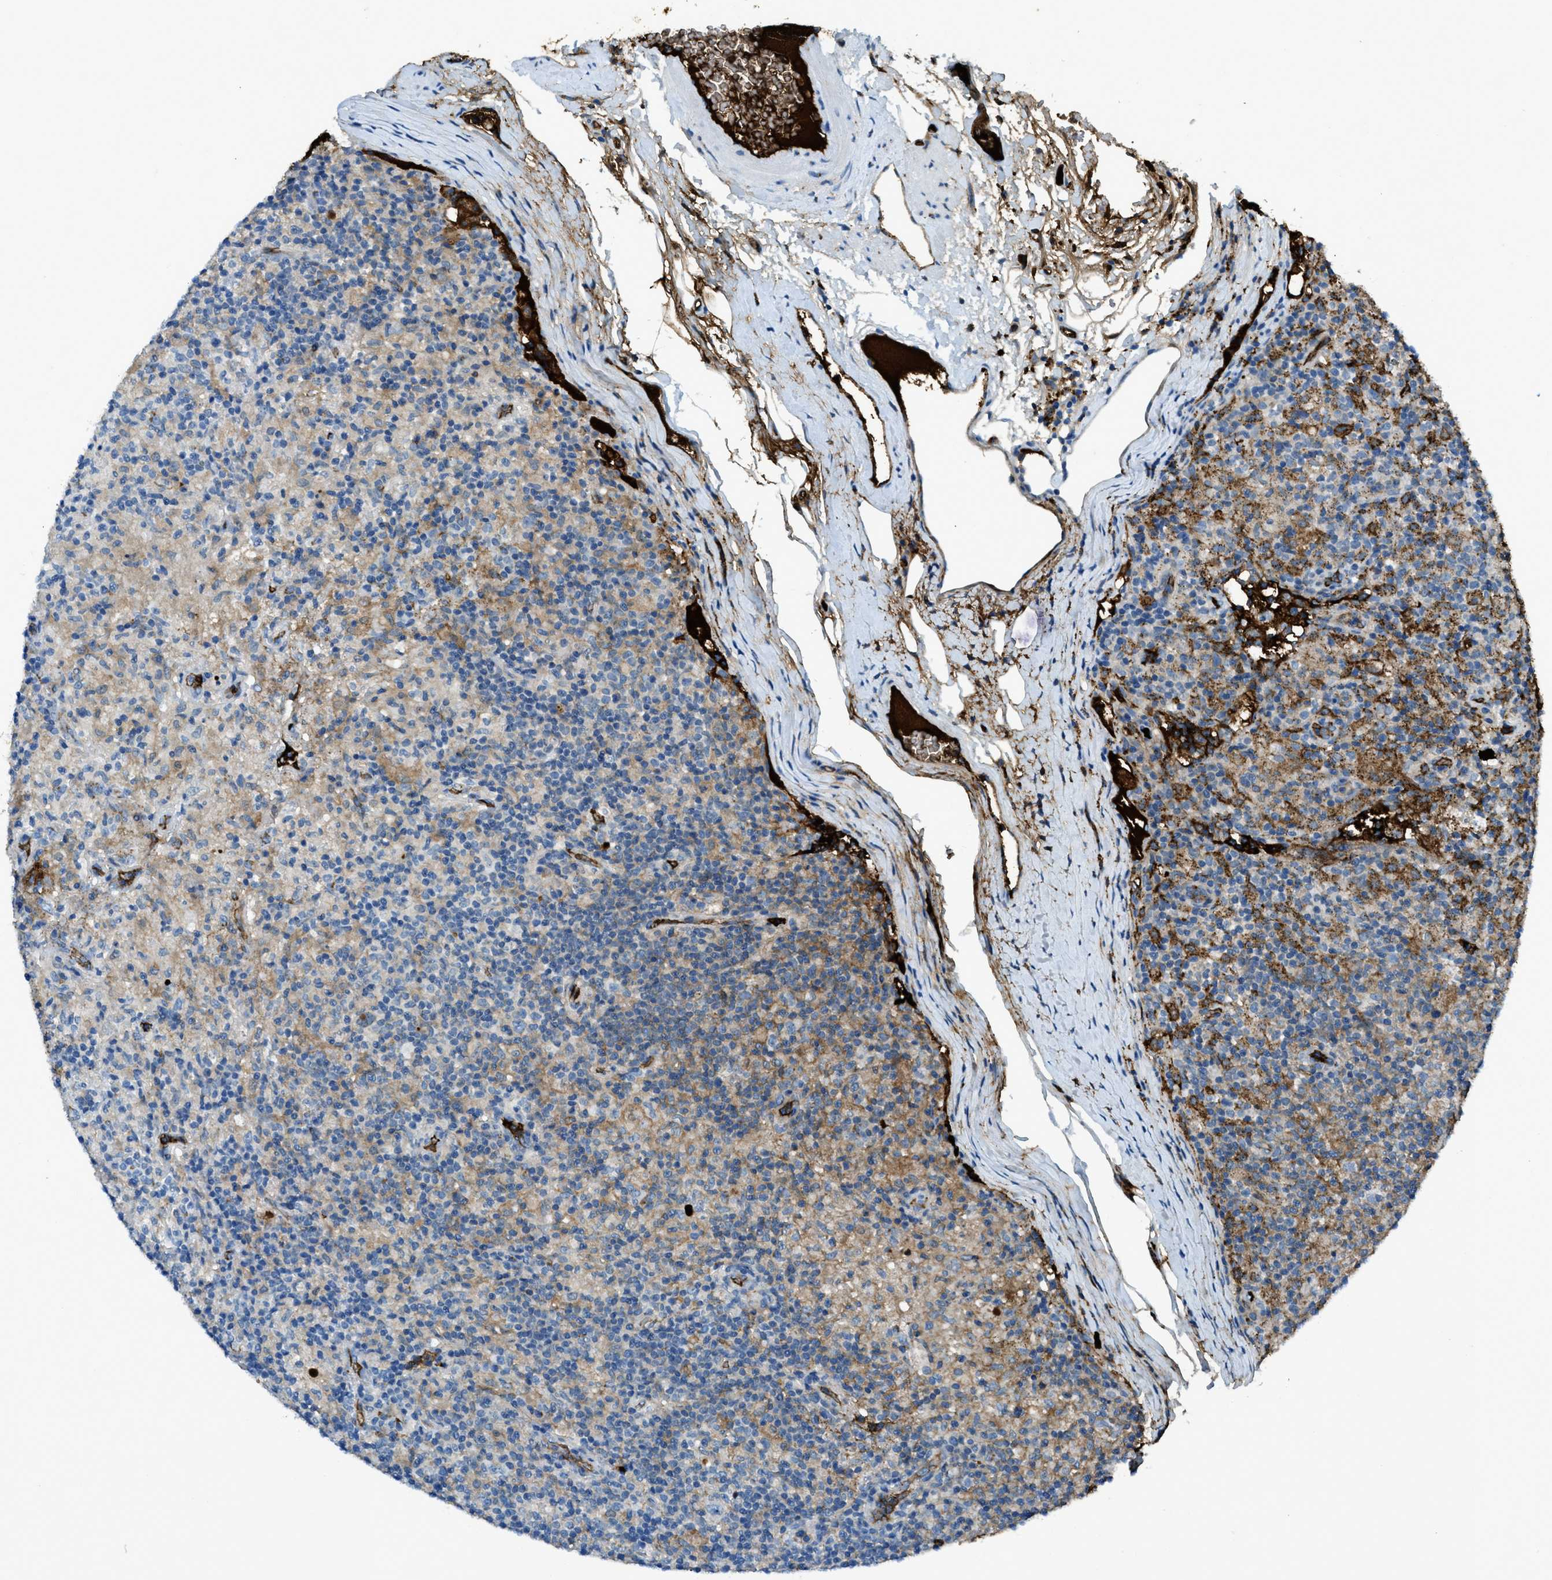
{"staining": {"intensity": "moderate", "quantity": "25%-75%", "location": "cytoplasmic/membranous"}, "tissue": "lymphoma", "cell_type": "Tumor cells", "image_type": "cancer", "snomed": [{"axis": "morphology", "description": "Hodgkin's disease, NOS"}, {"axis": "topography", "description": "Lymph node"}], "caption": "Tumor cells show medium levels of moderate cytoplasmic/membranous expression in about 25%-75% of cells in lymphoma. Nuclei are stained in blue.", "gene": "TRIM59", "patient": {"sex": "male", "age": 70}}